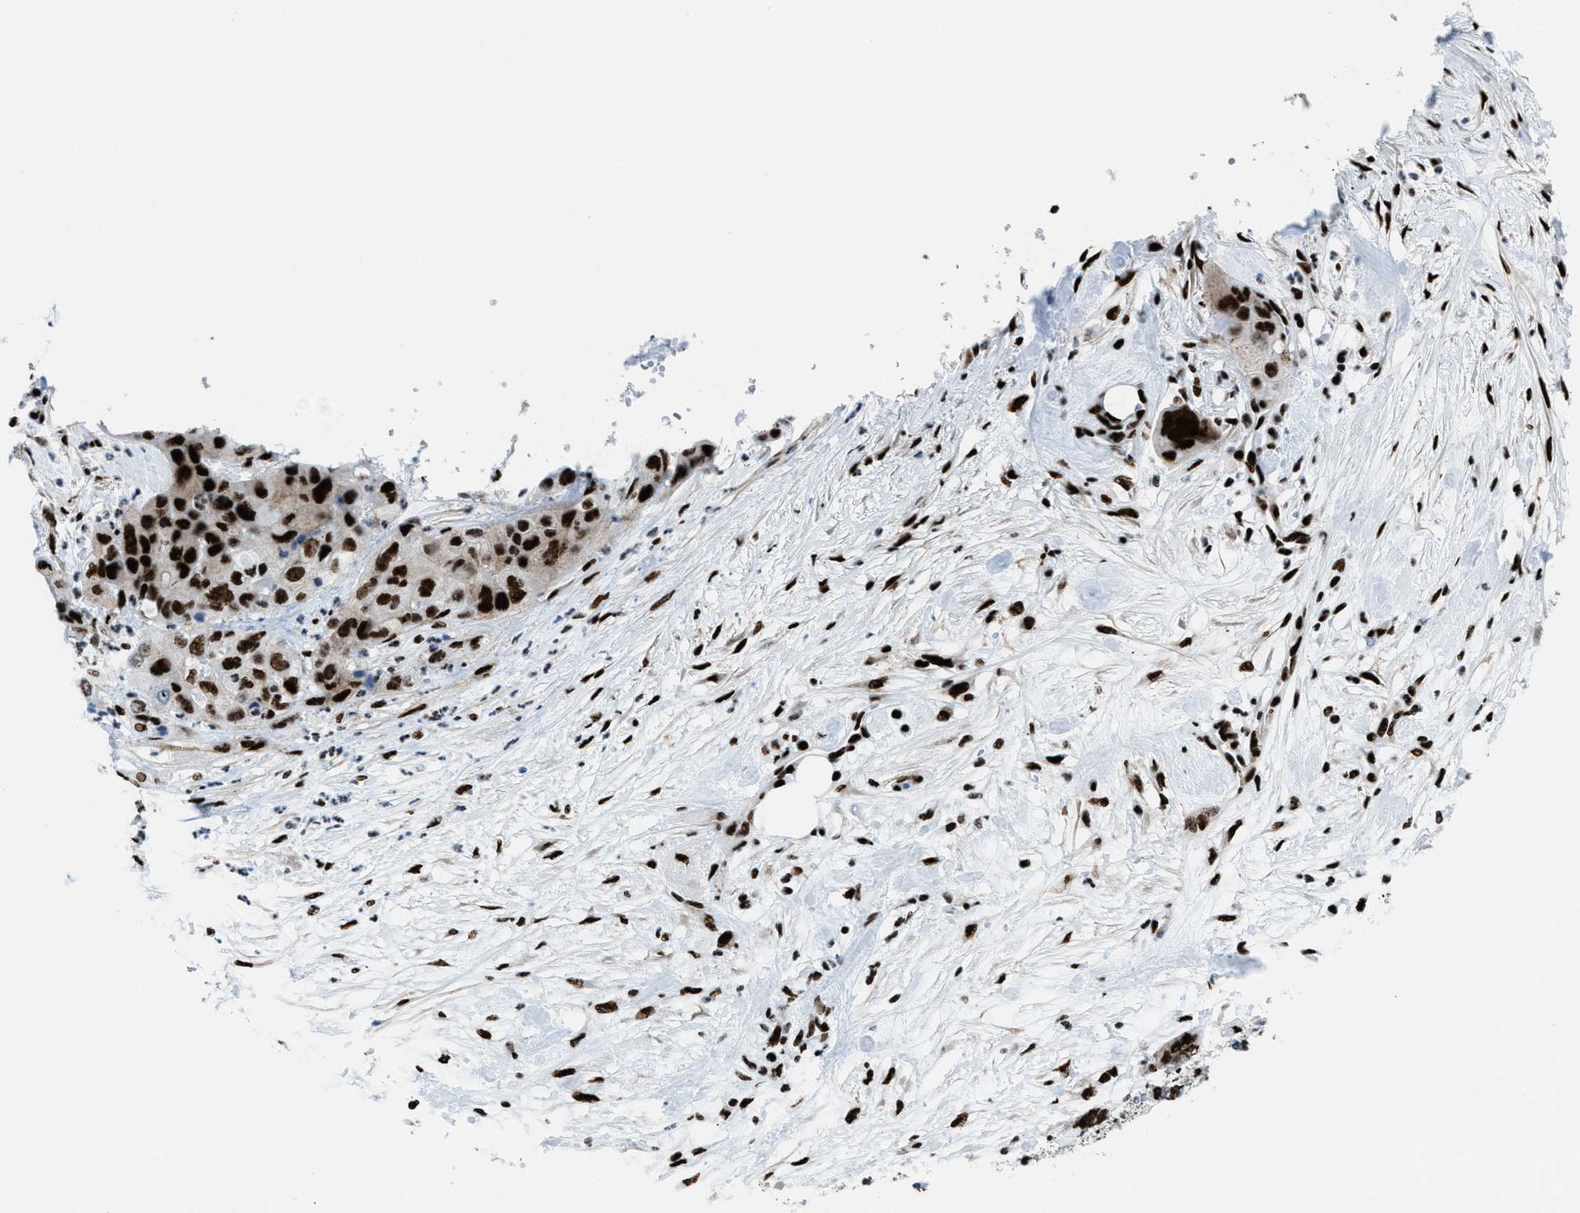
{"staining": {"intensity": "strong", "quantity": ">75%", "location": "nuclear"}, "tissue": "pancreatic cancer", "cell_type": "Tumor cells", "image_type": "cancer", "snomed": [{"axis": "morphology", "description": "Adenocarcinoma, NOS"}, {"axis": "topography", "description": "Pancreas"}], "caption": "Immunohistochemical staining of adenocarcinoma (pancreatic) demonstrates high levels of strong nuclear protein staining in approximately >75% of tumor cells. (DAB IHC, brown staining for protein, blue staining for nuclei).", "gene": "NONO", "patient": {"sex": "female", "age": 71}}